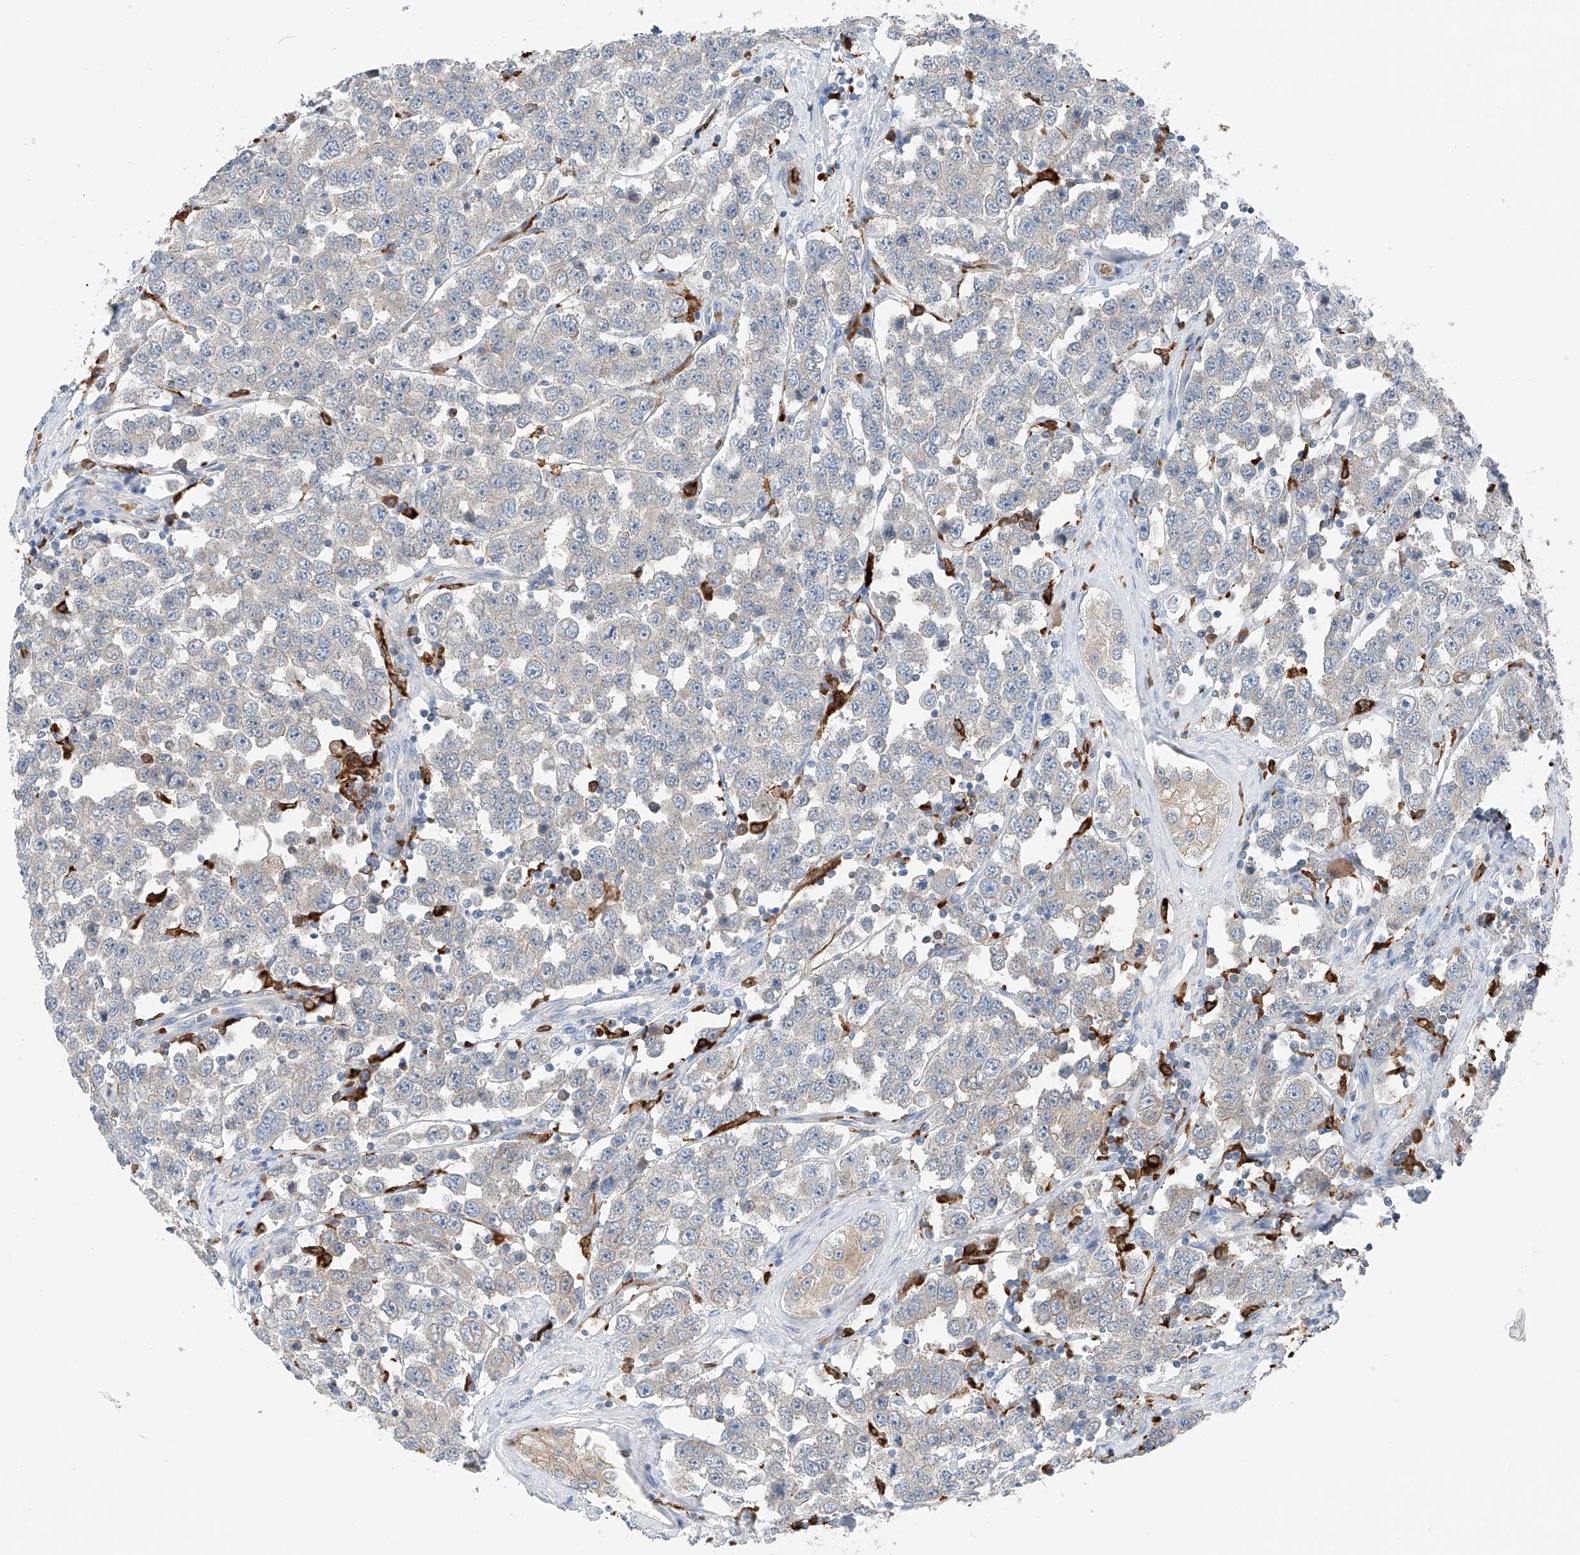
{"staining": {"intensity": "weak", "quantity": "<25%", "location": "cytoplasmic/membranous"}, "tissue": "testis cancer", "cell_type": "Tumor cells", "image_type": "cancer", "snomed": [{"axis": "morphology", "description": "Seminoma, NOS"}, {"axis": "topography", "description": "Testis"}], "caption": "Testis seminoma was stained to show a protein in brown. There is no significant positivity in tumor cells.", "gene": "TBXAS1", "patient": {"sex": "male", "age": 28}}